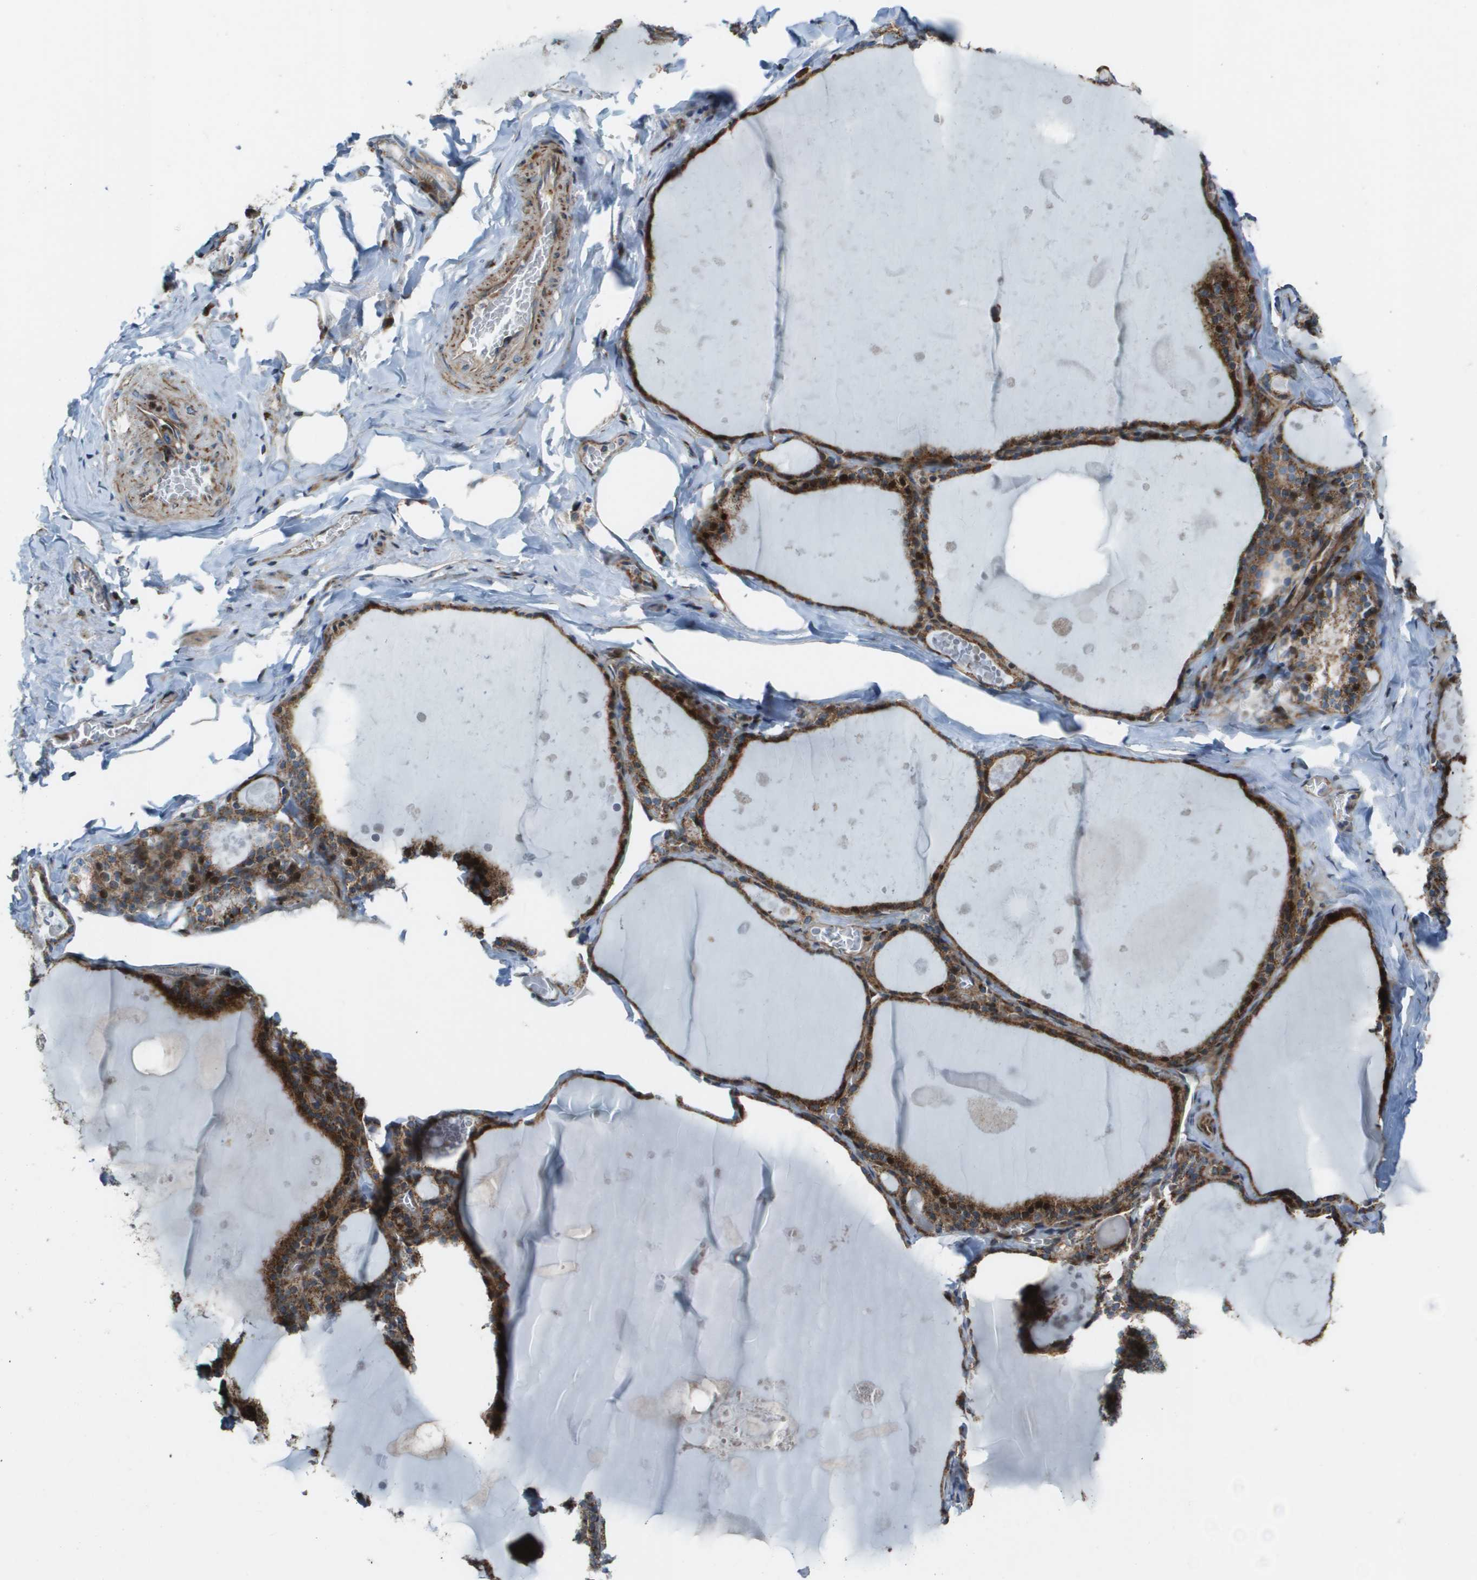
{"staining": {"intensity": "strong", "quantity": ">75%", "location": "cytoplasmic/membranous"}, "tissue": "thyroid gland", "cell_type": "Glandular cells", "image_type": "normal", "snomed": [{"axis": "morphology", "description": "Normal tissue, NOS"}, {"axis": "topography", "description": "Thyroid gland"}], "caption": "DAB (3,3'-diaminobenzidine) immunohistochemical staining of benign thyroid gland exhibits strong cytoplasmic/membranous protein expression in about >75% of glandular cells.", "gene": "MGAT3", "patient": {"sex": "male", "age": 56}}